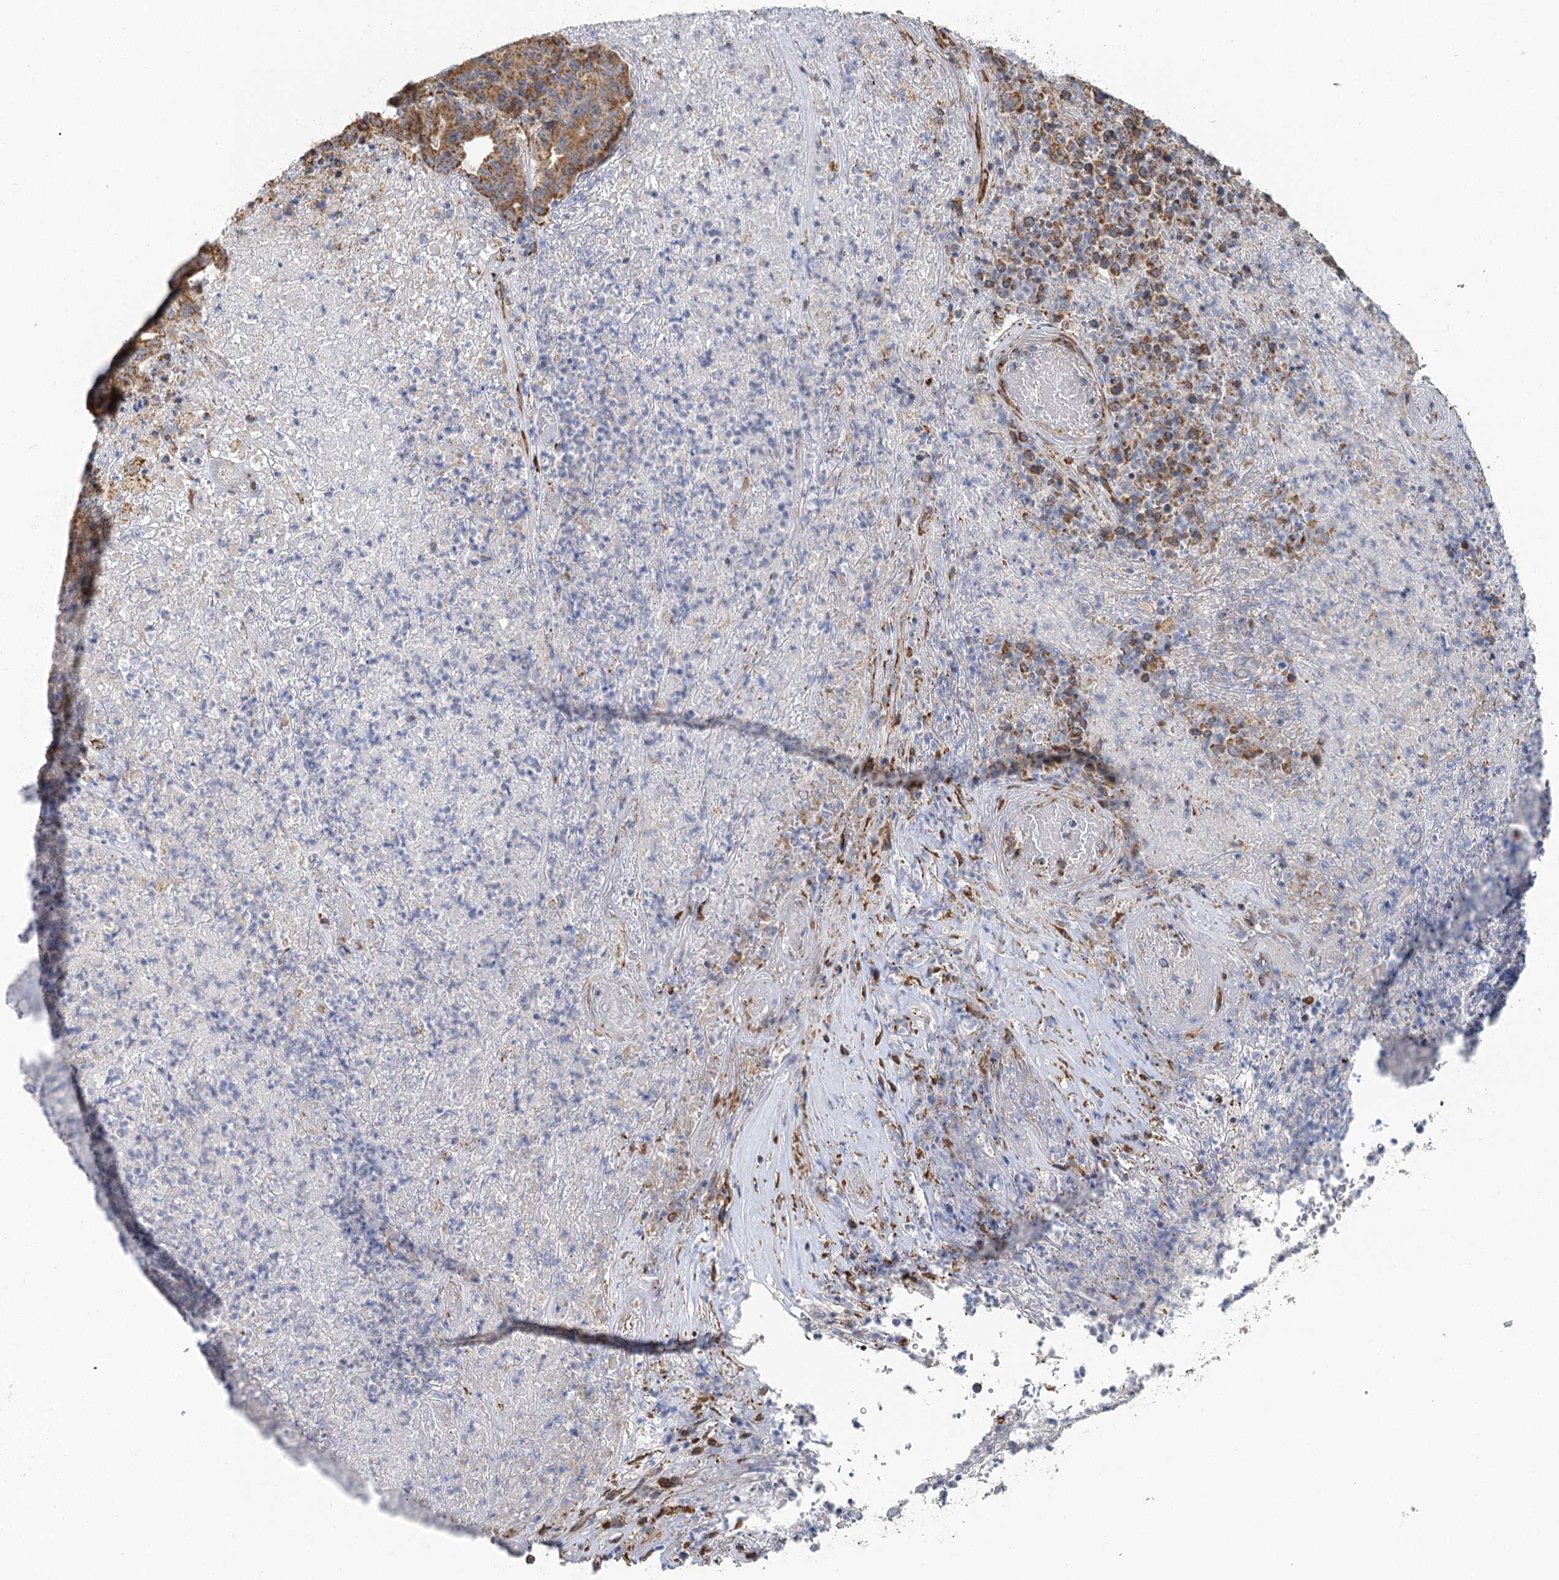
{"staining": {"intensity": "moderate", "quantity": ">75%", "location": "cytoplasmic/membranous"}, "tissue": "colorectal cancer", "cell_type": "Tumor cells", "image_type": "cancer", "snomed": [{"axis": "morphology", "description": "Adenocarcinoma, NOS"}, {"axis": "topography", "description": "Colon"}], "caption": "Human adenocarcinoma (colorectal) stained with a brown dye reveals moderate cytoplasmic/membranous positive expression in approximately >75% of tumor cells.", "gene": "IL11RA", "patient": {"sex": "female", "age": 75}}